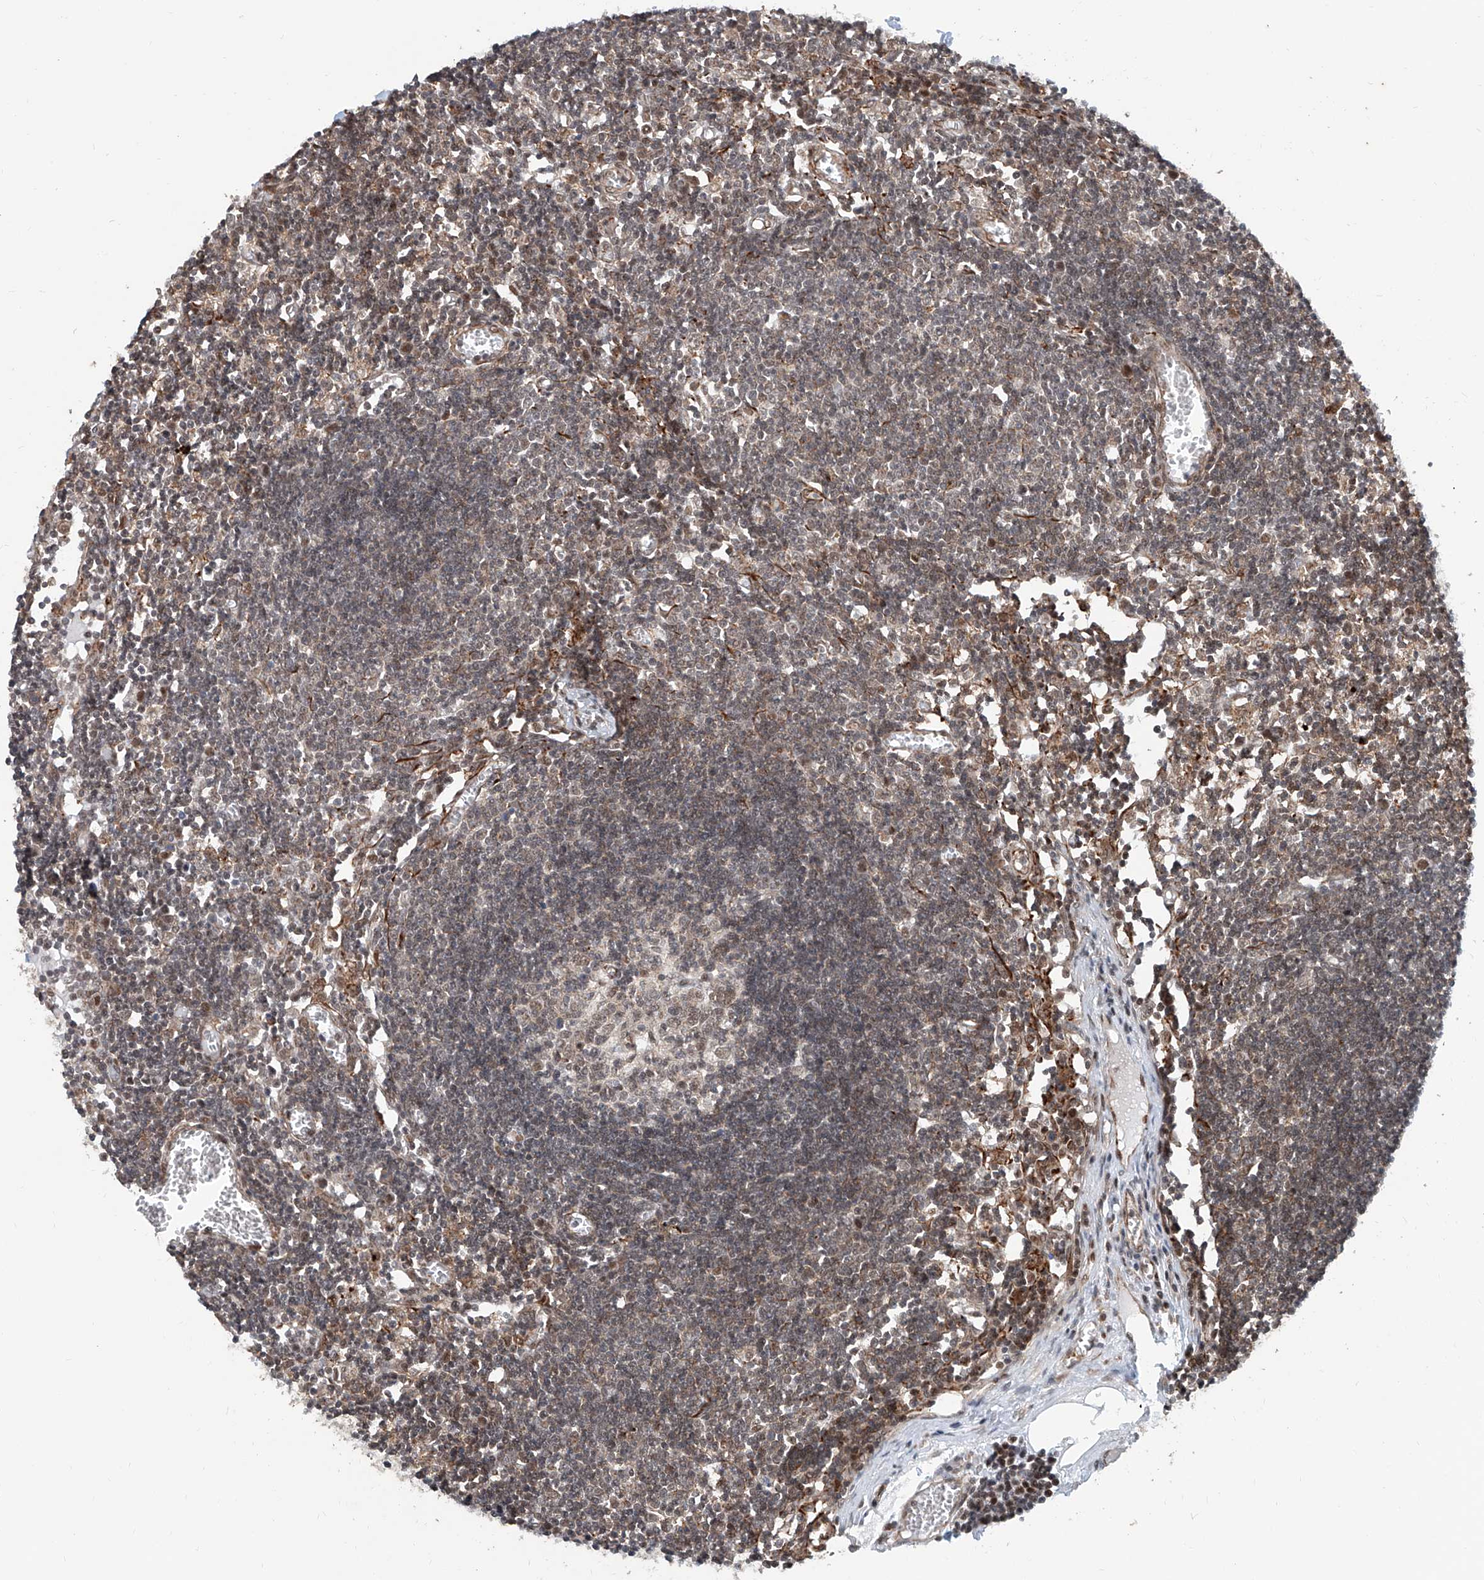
{"staining": {"intensity": "weak", "quantity": "25%-75%", "location": "nuclear"}, "tissue": "lymph node", "cell_type": "Germinal center cells", "image_type": "normal", "snomed": [{"axis": "morphology", "description": "Normal tissue, NOS"}, {"axis": "topography", "description": "Lymph node"}], "caption": "A high-resolution photomicrograph shows immunohistochemistry staining of unremarkable lymph node, which displays weak nuclear staining in about 25%-75% of germinal center cells.", "gene": "SDE2", "patient": {"sex": "female", "age": 11}}